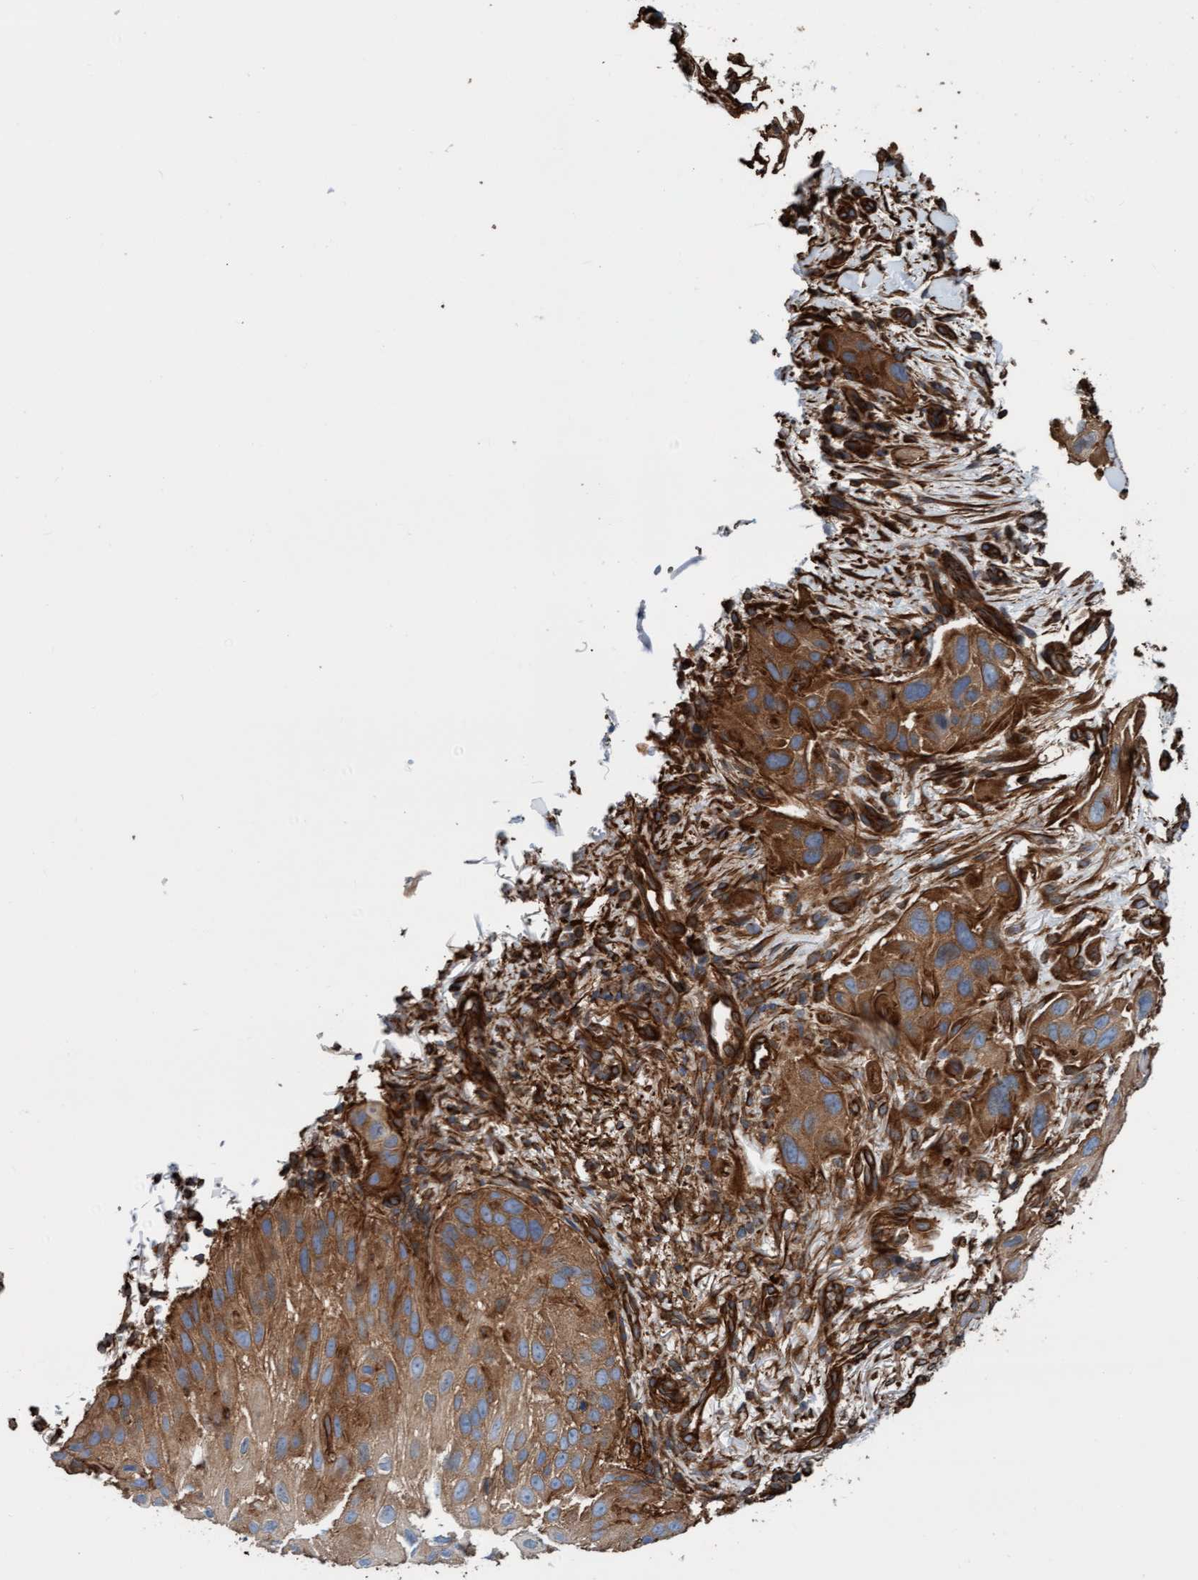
{"staining": {"intensity": "strong", "quantity": ">75%", "location": "cytoplasmic/membranous"}, "tissue": "skin cancer", "cell_type": "Tumor cells", "image_type": "cancer", "snomed": [{"axis": "morphology", "description": "Squamous cell carcinoma, NOS"}, {"axis": "topography", "description": "Skin"}], "caption": "This is an image of immunohistochemistry (IHC) staining of squamous cell carcinoma (skin), which shows strong positivity in the cytoplasmic/membranous of tumor cells.", "gene": "STXBP4", "patient": {"sex": "female", "age": 77}}